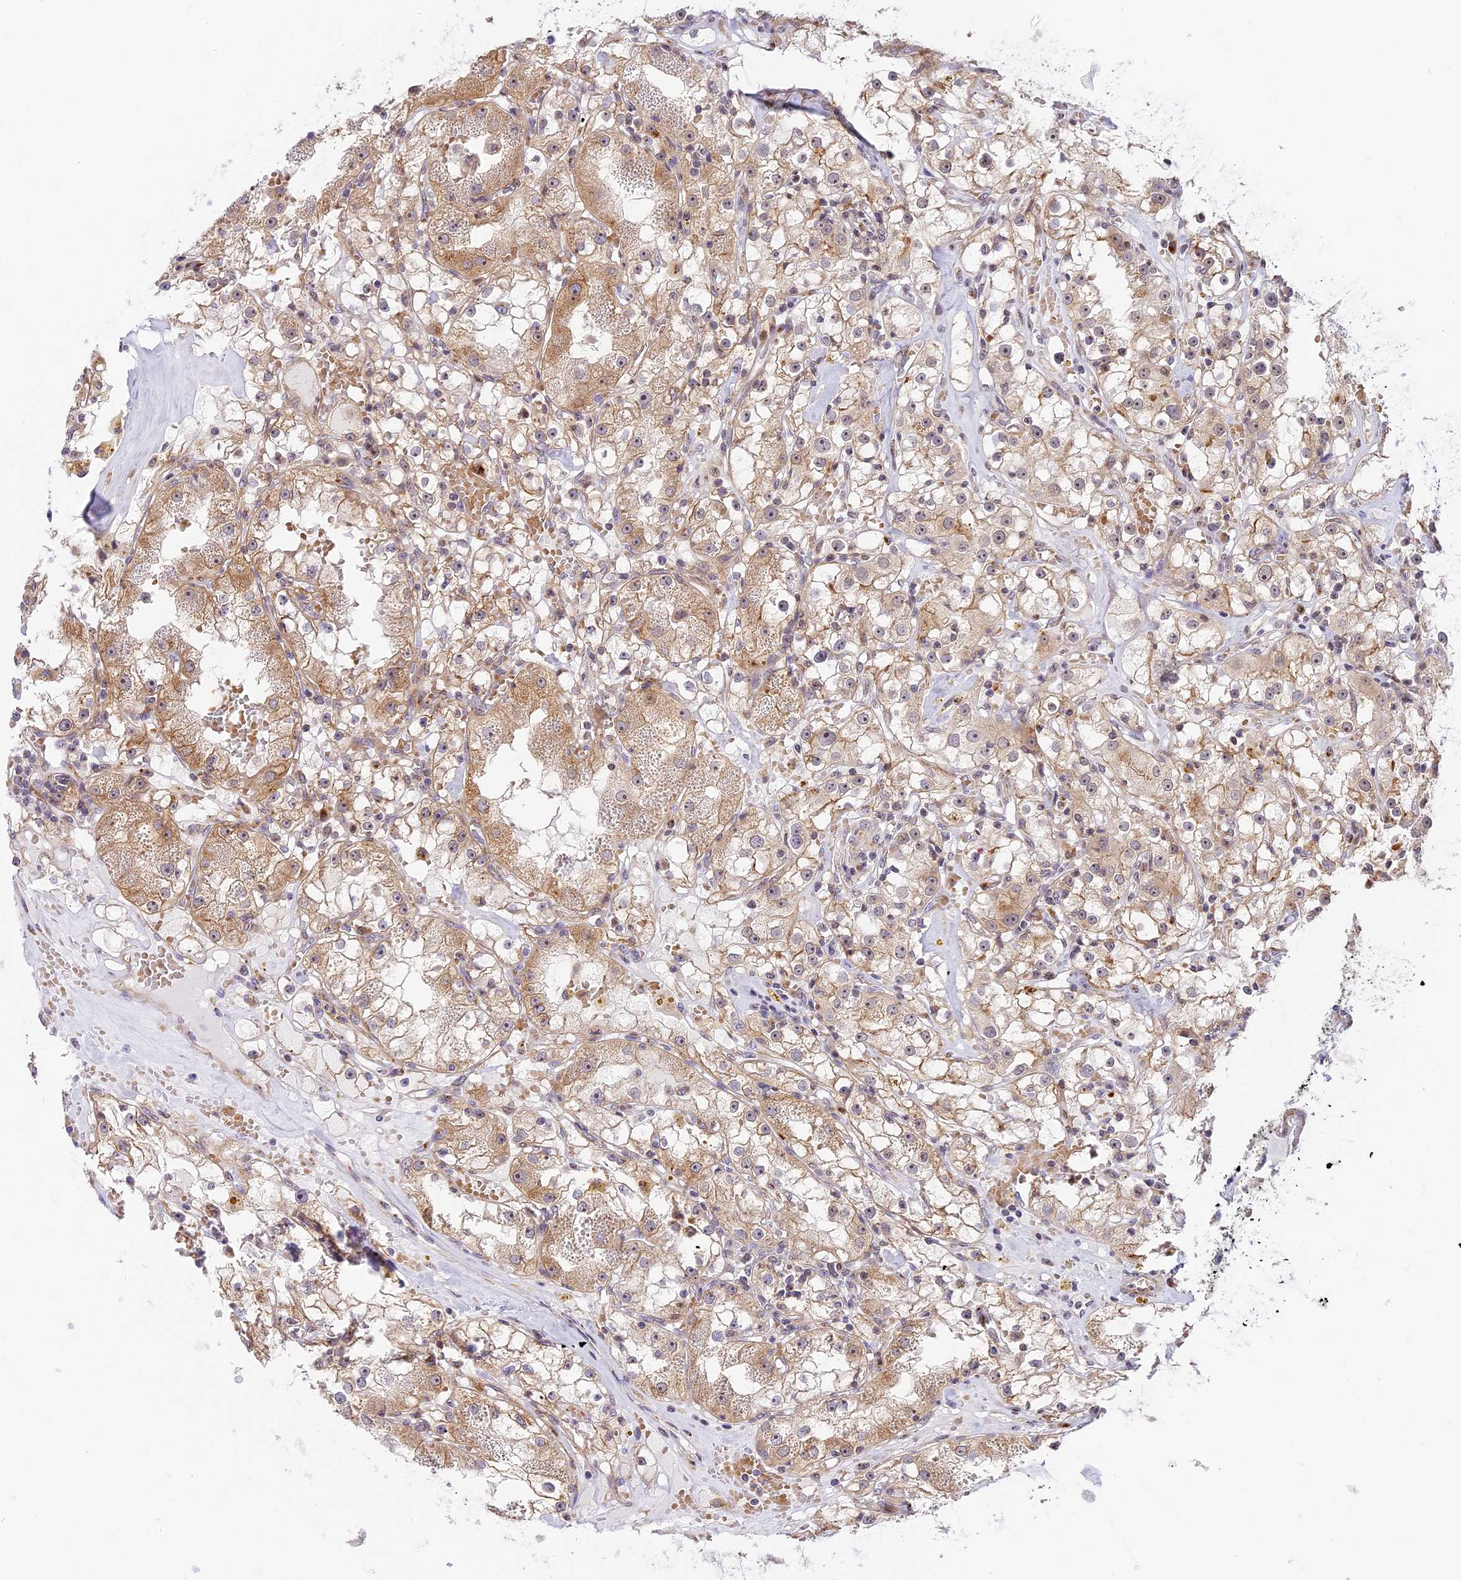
{"staining": {"intensity": "moderate", "quantity": "25%-75%", "location": "cytoplasmic/membranous"}, "tissue": "renal cancer", "cell_type": "Tumor cells", "image_type": "cancer", "snomed": [{"axis": "morphology", "description": "Adenocarcinoma, NOS"}, {"axis": "topography", "description": "Kidney"}], "caption": "Adenocarcinoma (renal) stained for a protein shows moderate cytoplasmic/membranous positivity in tumor cells.", "gene": "HEATR5B", "patient": {"sex": "male", "age": 56}}